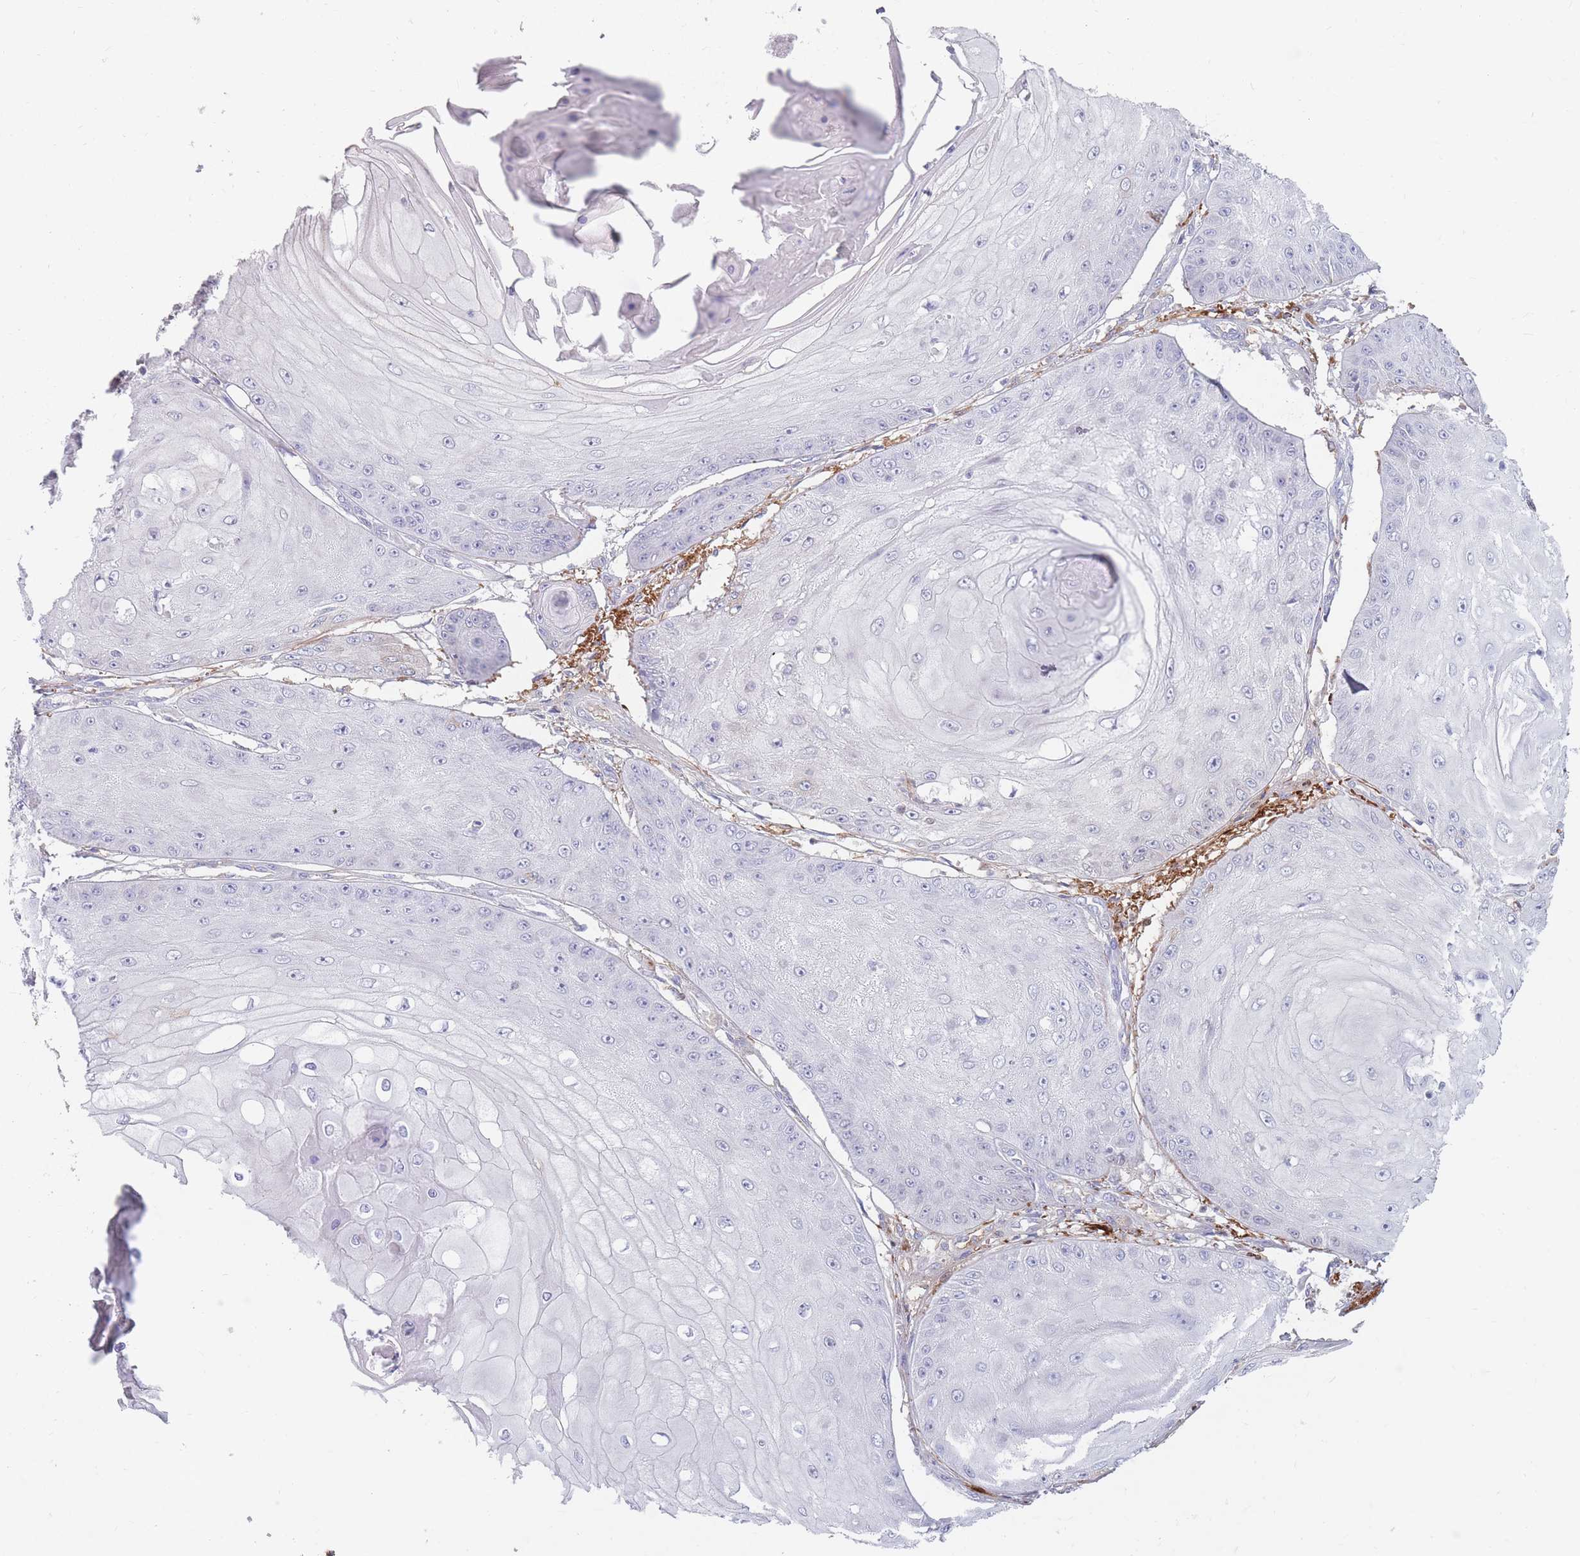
{"staining": {"intensity": "negative", "quantity": "none", "location": "none"}, "tissue": "skin cancer", "cell_type": "Tumor cells", "image_type": "cancer", "snomed": [{"axis": "morphology", "description": "Squamous cell carcinoma, NOS"}, {"axis": "topography", "description": "Skin"}], "caption": "A high-resolution histopathology image shows immunohistochemistry (IHC) staining of skin squamous cell carcinoma, which displays no significant expression in tumor cells.", "gene": "PRG4", "patient": {"sex": "male", "age": 70}}